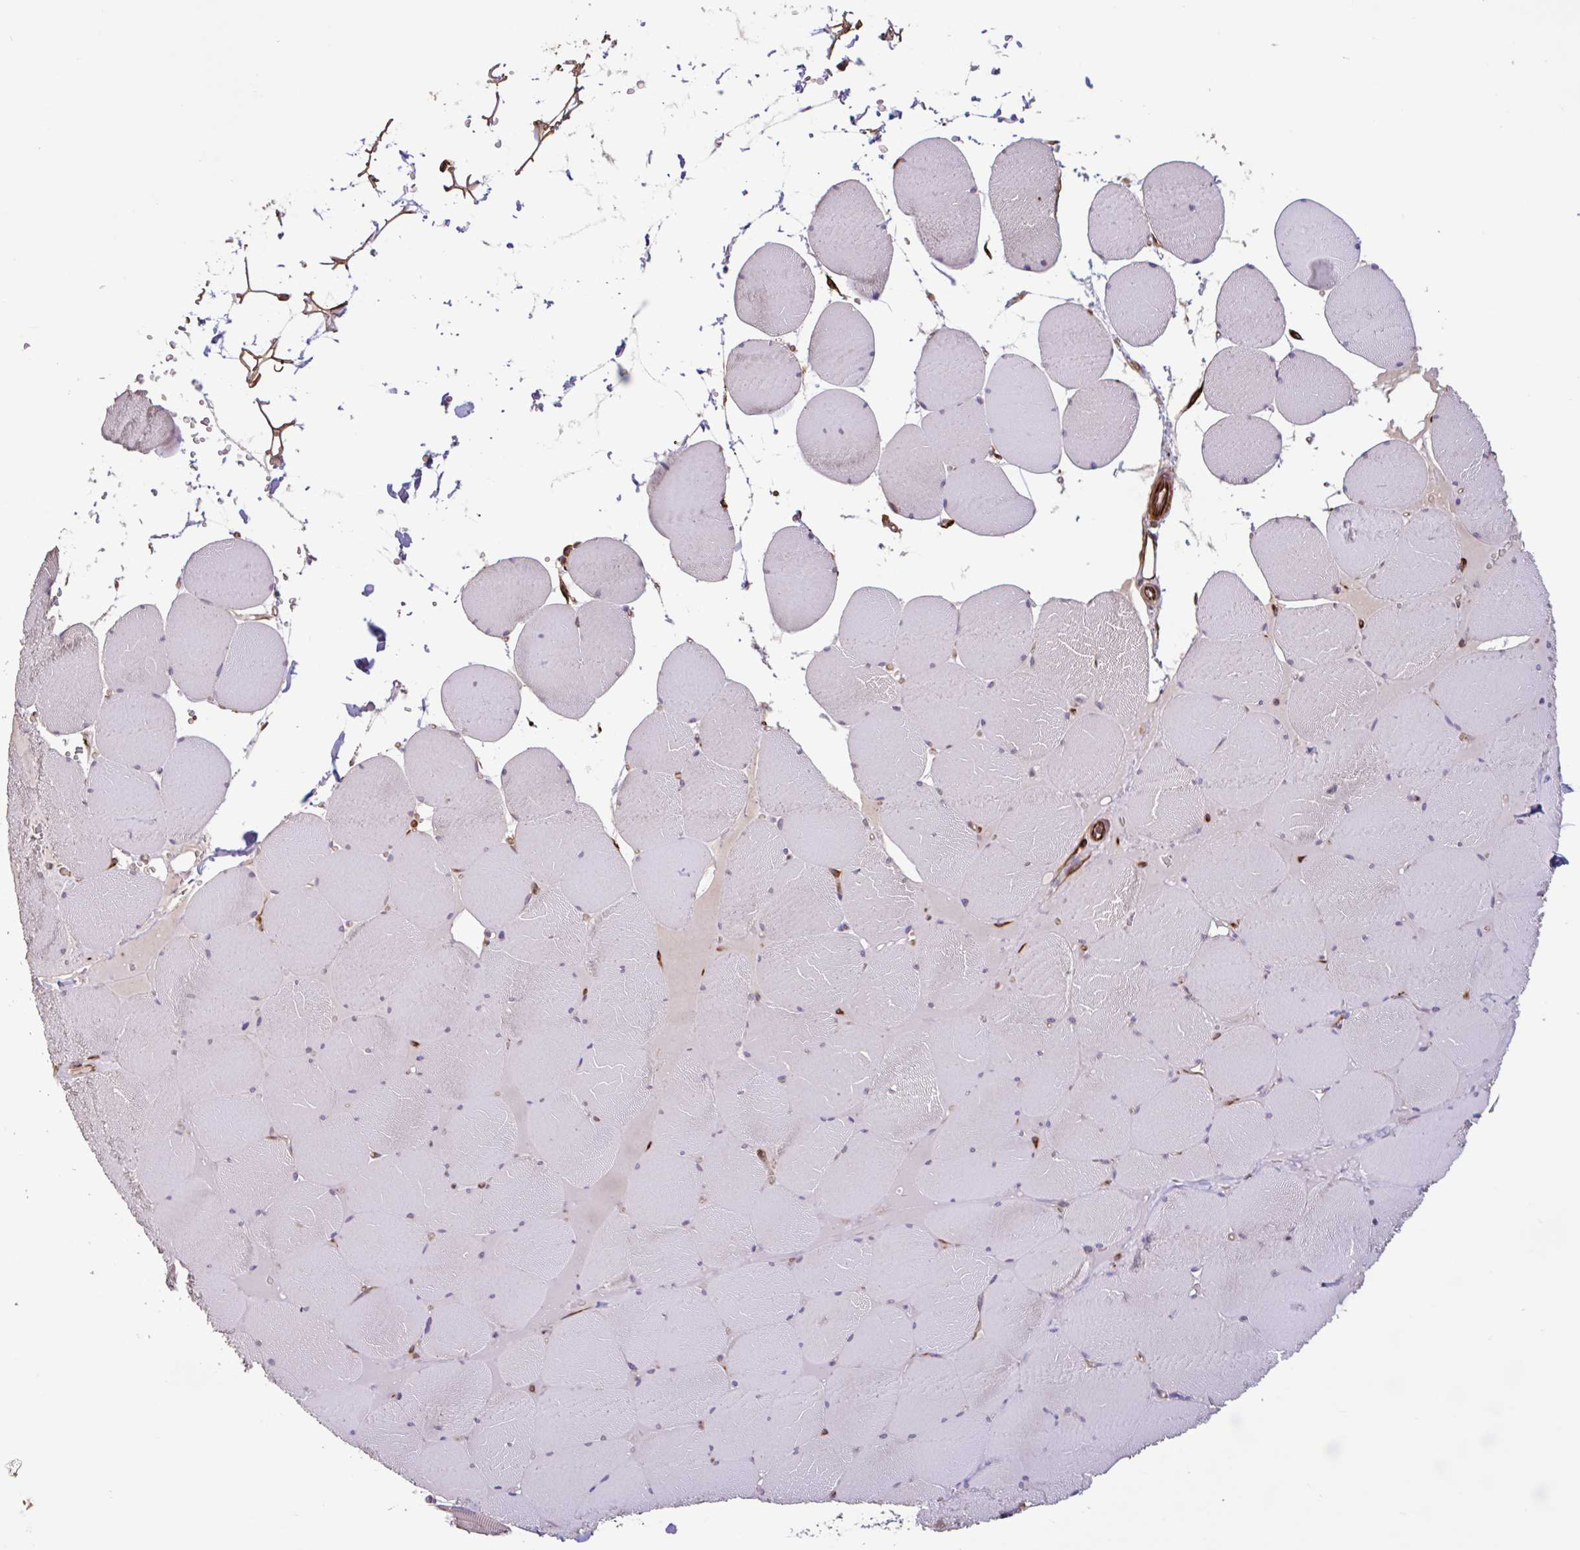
{"staining": {"intensity": "weak", "quantity": "25%-75%", "location": "cytoplasmic/membranous"}, "tissue": "skeletal muscle", "cell_type": "Myocytes", "image_type": "normal", "snomed": [{"axis": "morphology", "description": "Normal tissue, NOS"}, {"axis": "topography", "description": "Skeletal muscle"}, {"axis": "topography", "description": "Head-Neck"}], "caption": "An image showing weak cytoplasmic/membranous staining in approximately 25%-75% of myocytes in normal skeletal muscle, as visualized by brown immunohistochemical staining.", "gene": "ZNF790", "patient": {"sex": "male", "age": 66}}